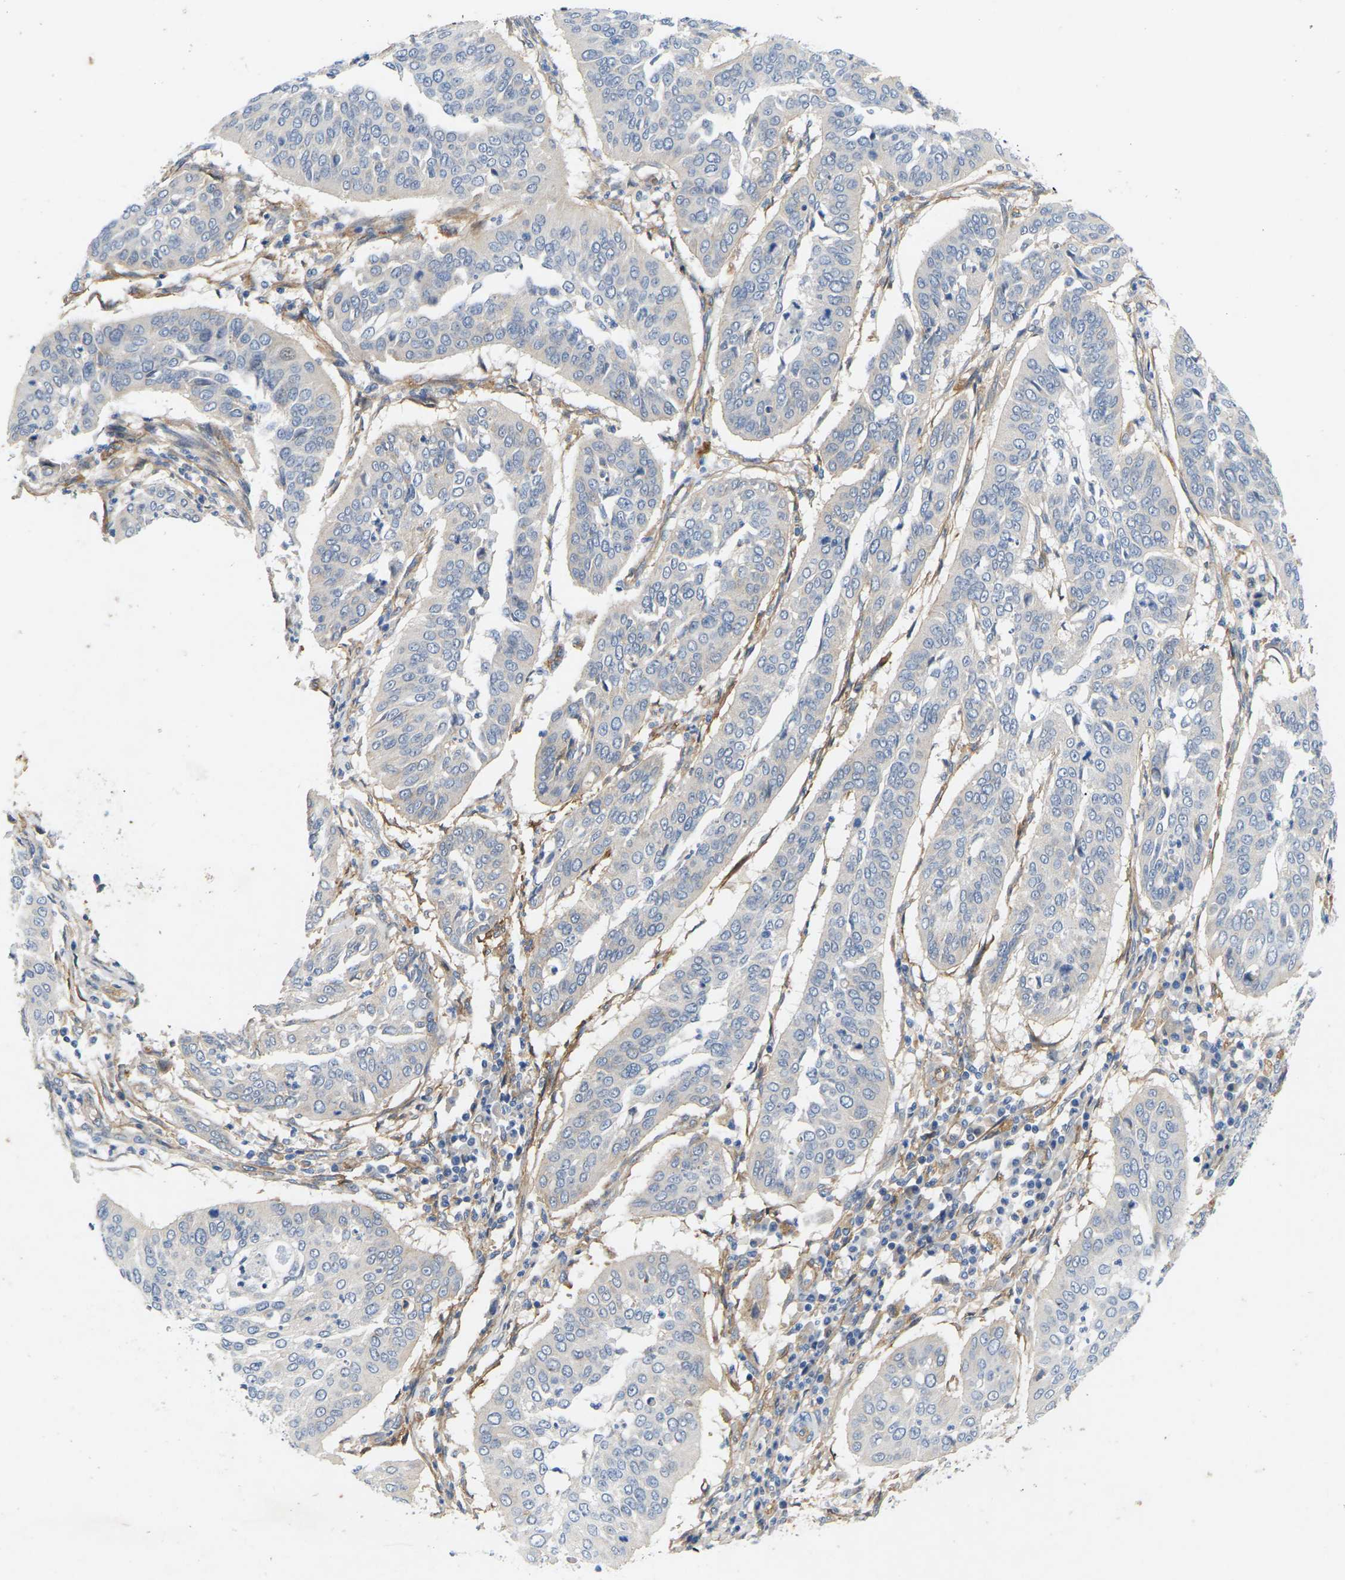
{"staining": {"intensity": "negative", "quantity": "none", "location": "none"}, "tissue": "cervical cancer", "cell_type": "Tumor cells", "image_type": "cancer", "snomed": [{"axis": "morphology", "description": "Normal tissue, NOS"}, {"axis": "morphology", "description": "Squamous cell carcinoma, NOS"}, {"axis": "topography", "description": "Cervix"}], "caption": "An immunohistochemistry image of cervical cancer (squamous cell carcinoma) is shown. There is no staining in tumor cells of cervical cancer (squamous cell carcinoma).", "gene": "ITGA5", "patient": {"sex": "female", "age": 39}}